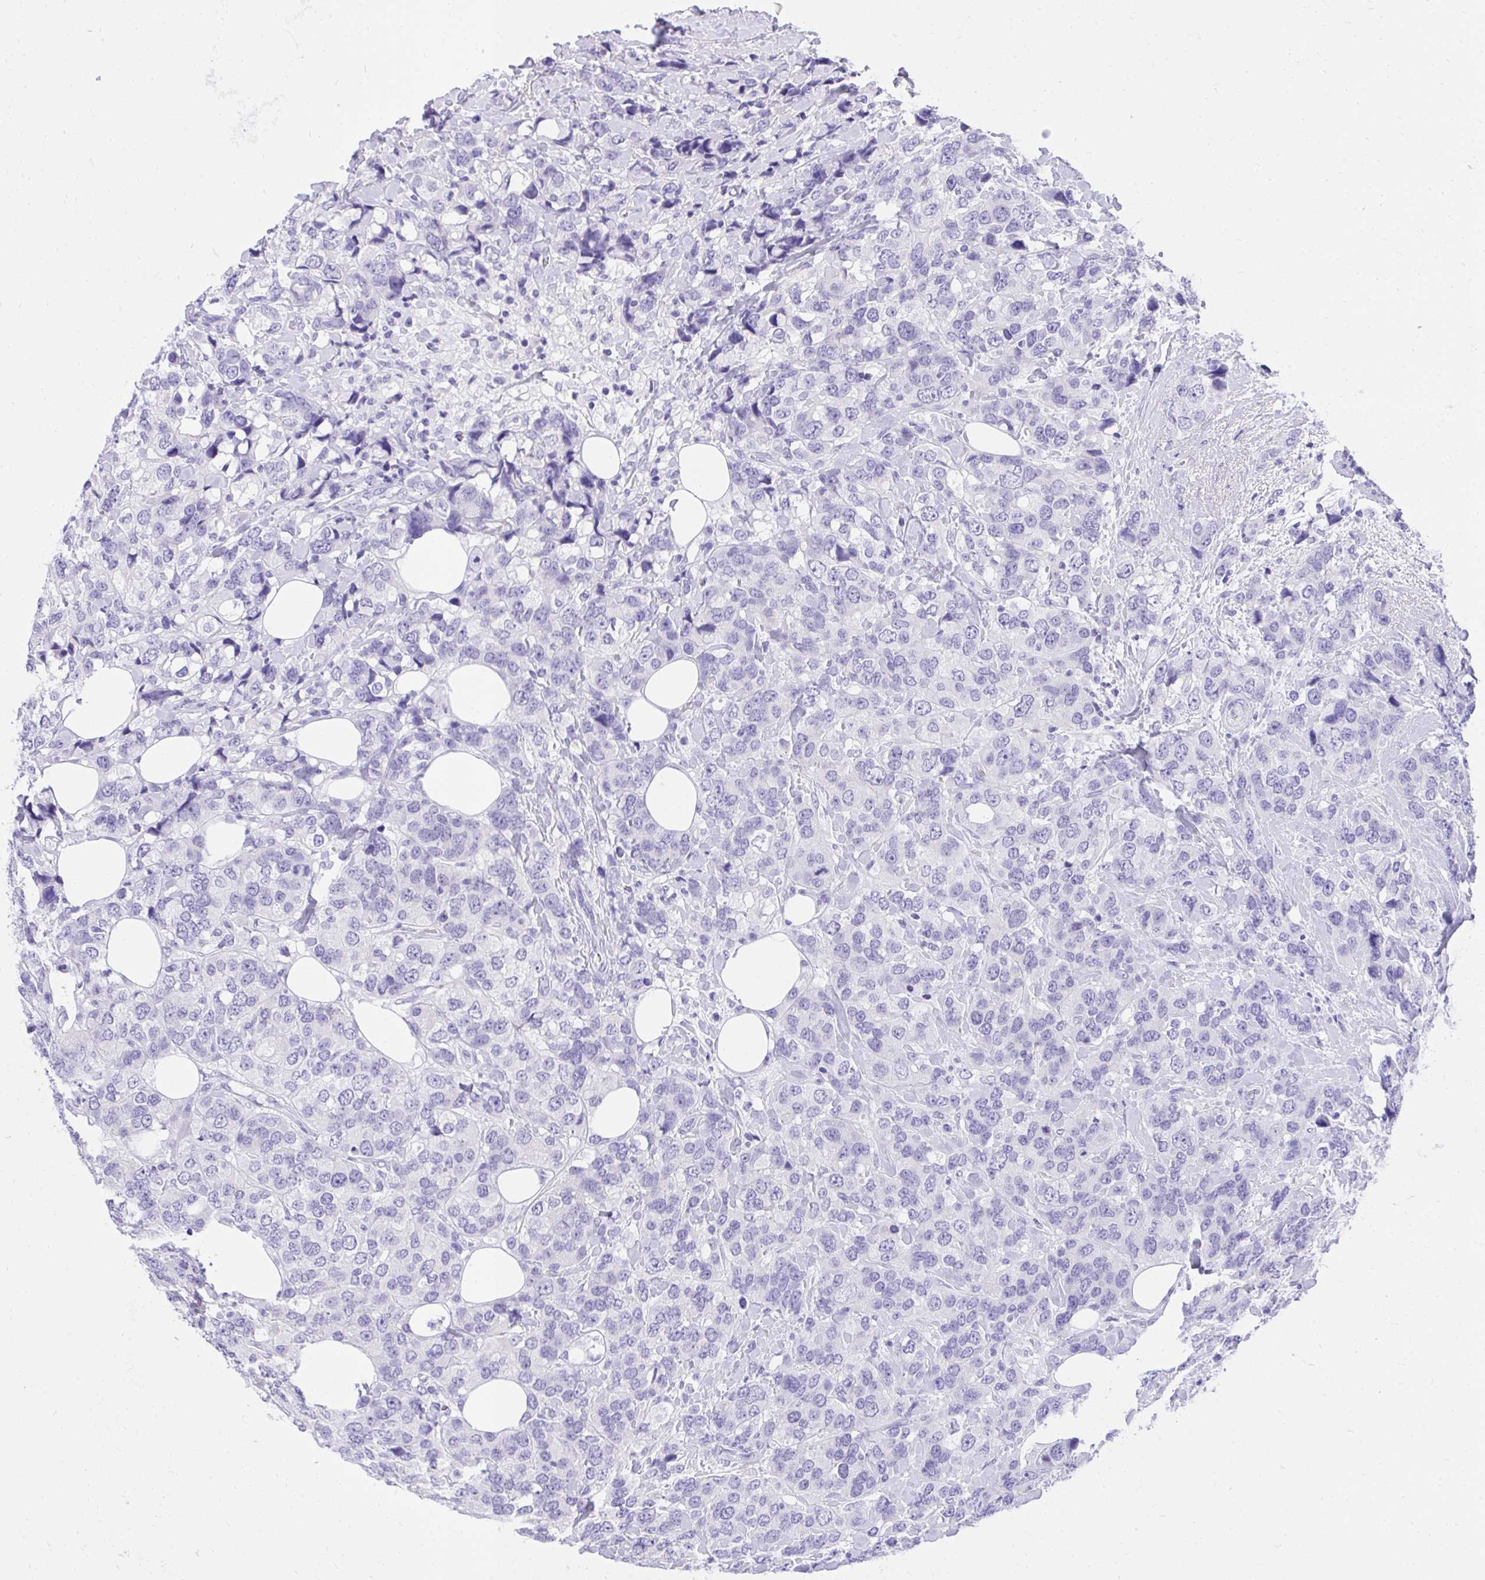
{"staining": {"intensity": "negative", "quantity": "none", "location": "none"}, "tissue": "breast cancer", "cell_type": "Tumor cells", "image_type": "cancer", "snomed": [{"axis": "morphology", "description": "Lobular carcinoma"}, {"axis": "topography", "description": "Breast"}], "caption": "Immunohistochemistry of human breast lobular carcinoma displays no positivity in tumor cells.", "gene": "KCNN4", "patient": {"sex": "female", "age": 59}}